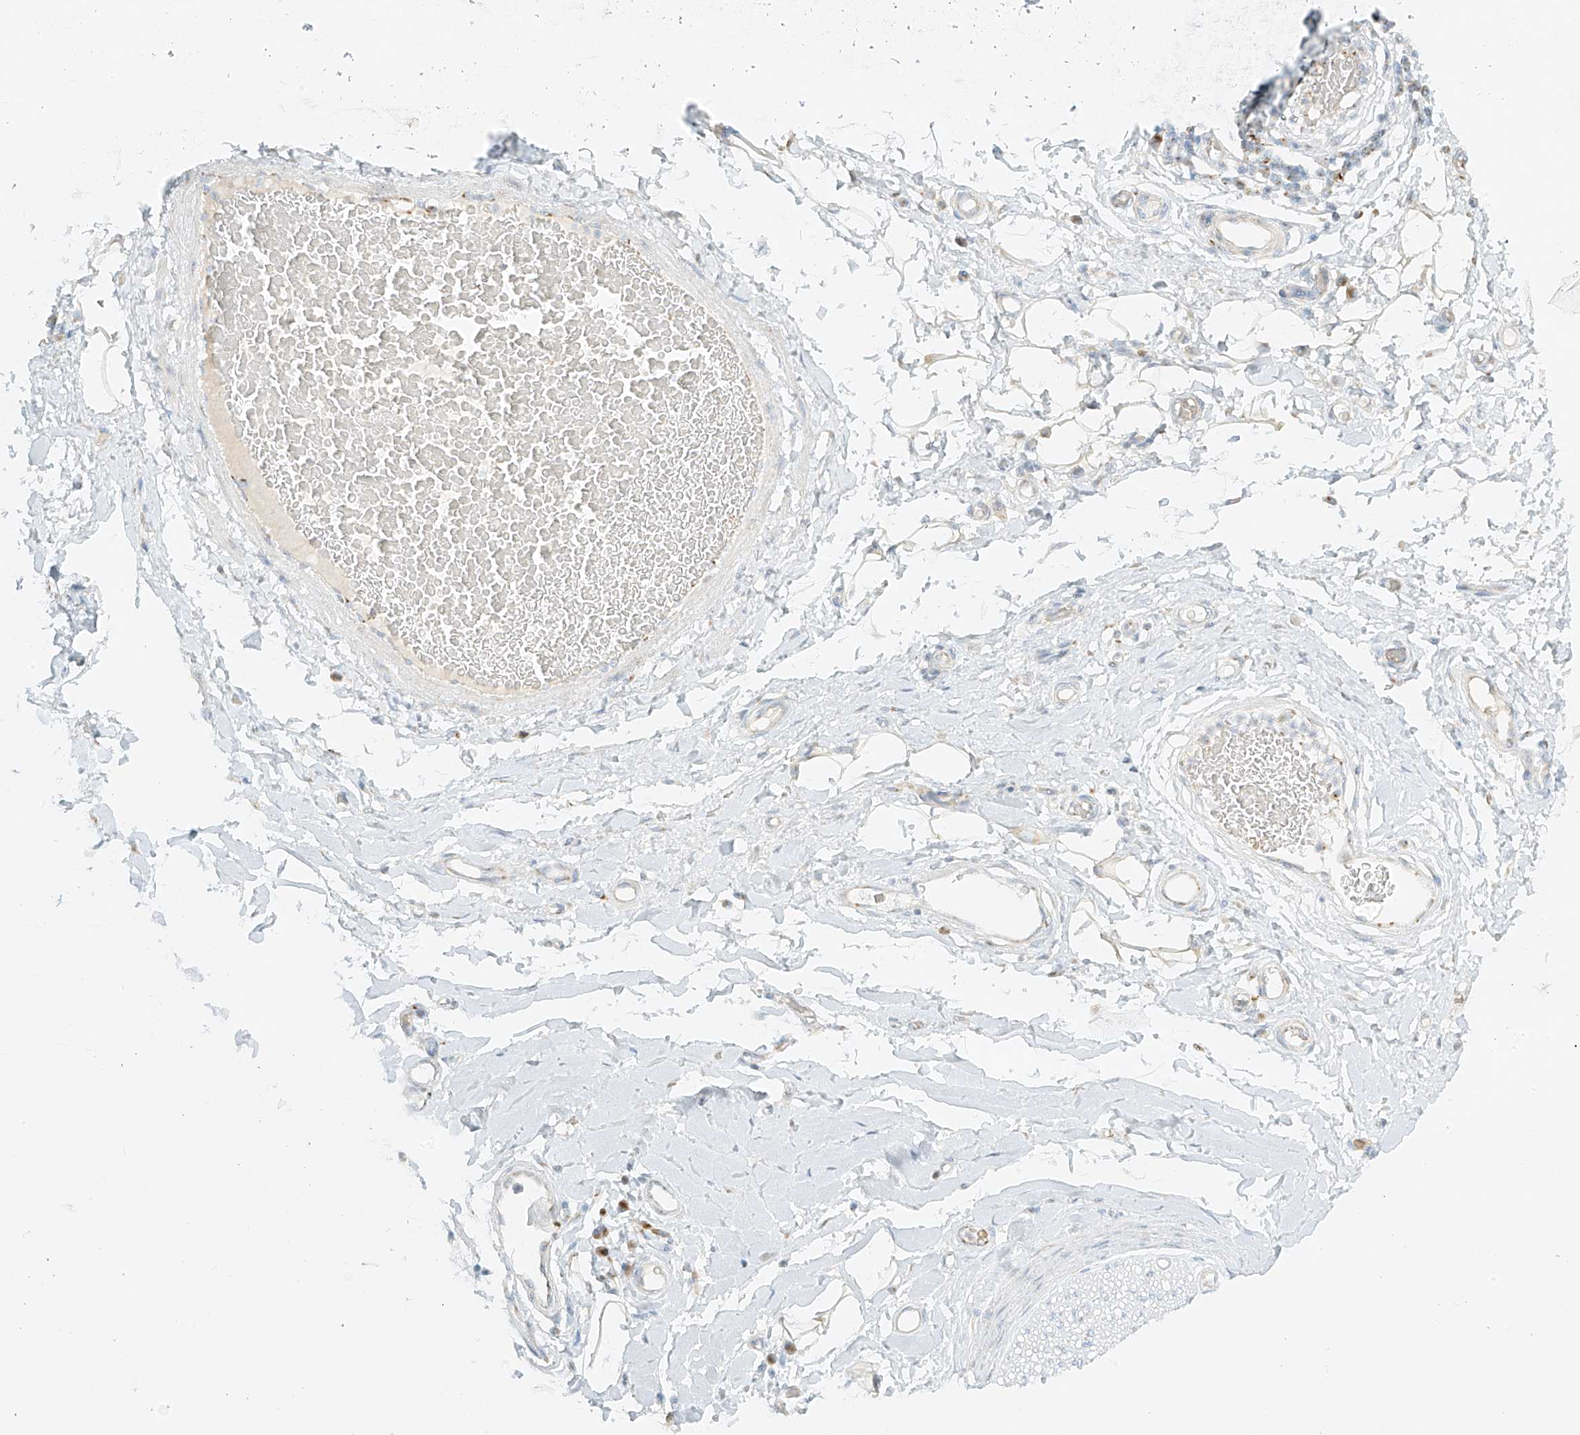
{"staining": {"intensity": "negative", "quantity": "none", "location": "none"}, "tissue": "adipose tissue", "cell_type": "Adipocytes", "image_type": "normal", "snomed": [{"axis": "morphology", "description": "Normal tissue, NOS"}, {"axis": "morphology", "description": "Adenocarcinoma, NOS"}, {"axis": "topography", "description": "Stomach, upper"}, {"axis": "topography", "description": "Peripheral nerve tissue"}], "caption": "The IHC histopathology image has no significant staining in adipocytes of adipose tissue. (DAB (3,3'-diaminobenzidine) immunohistochemistry (IHC) visualized using brightfield microscopy, high magnification).", "gene": "TMEM87B", "patient": {"sex": "male", "age": 62}}